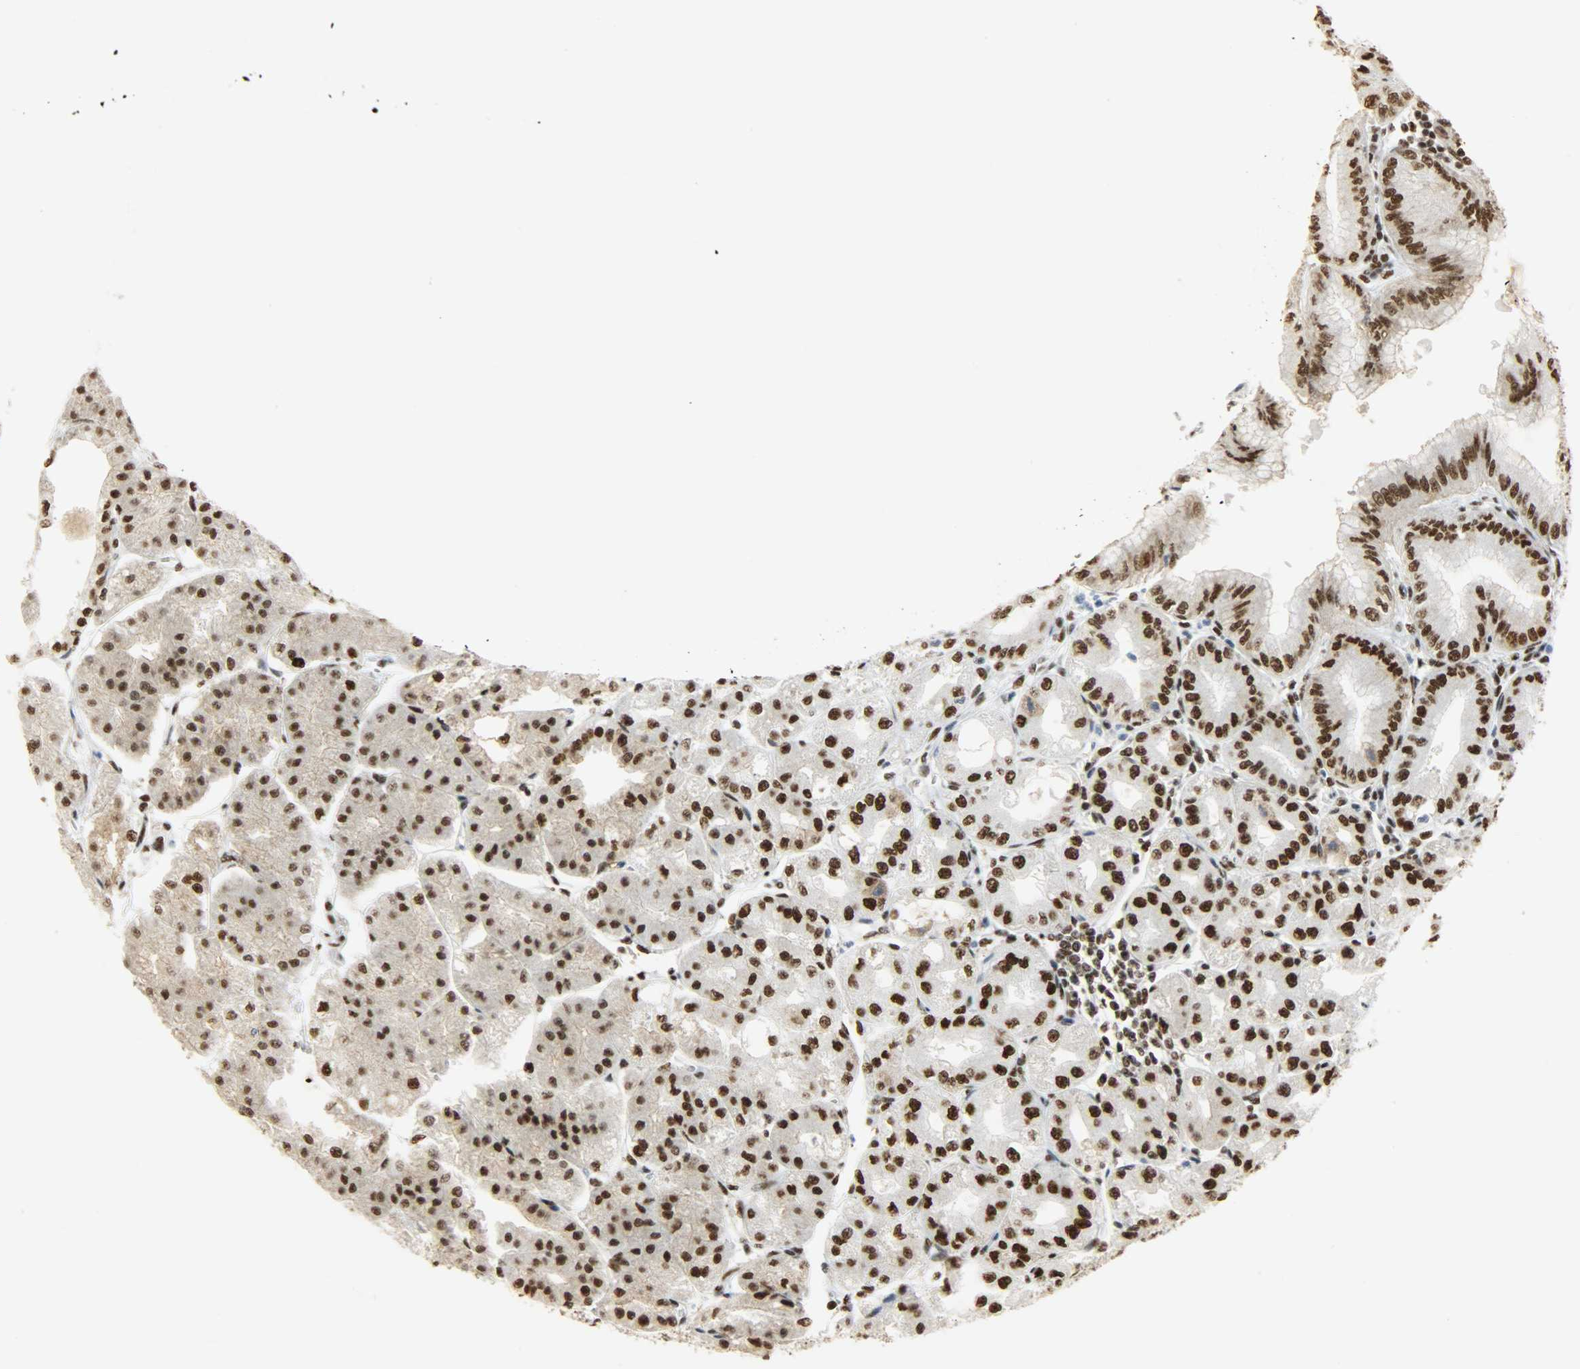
{"staining": {"intensity": "strong", "quantity": ">75%", "location": "nuclear"}, "tissue": "stomach", "cell_type": "Glandular cells", "image_type": "normal", "snomed": [{"axis": "morphology", "description": "Normal tissue, NOS"}, {"axis": "topography", "description": "Stomach, lower"}], "caption": "Immunohistochemical staining of normal human stomach displays high levels of strong nuclear expression in approximately >75% of glandular cells. (brown staining indicates protein expression, while blue staining denotes nuclei).", "gene": "SSB", "patient": {"sex": "male", "age": 71}}